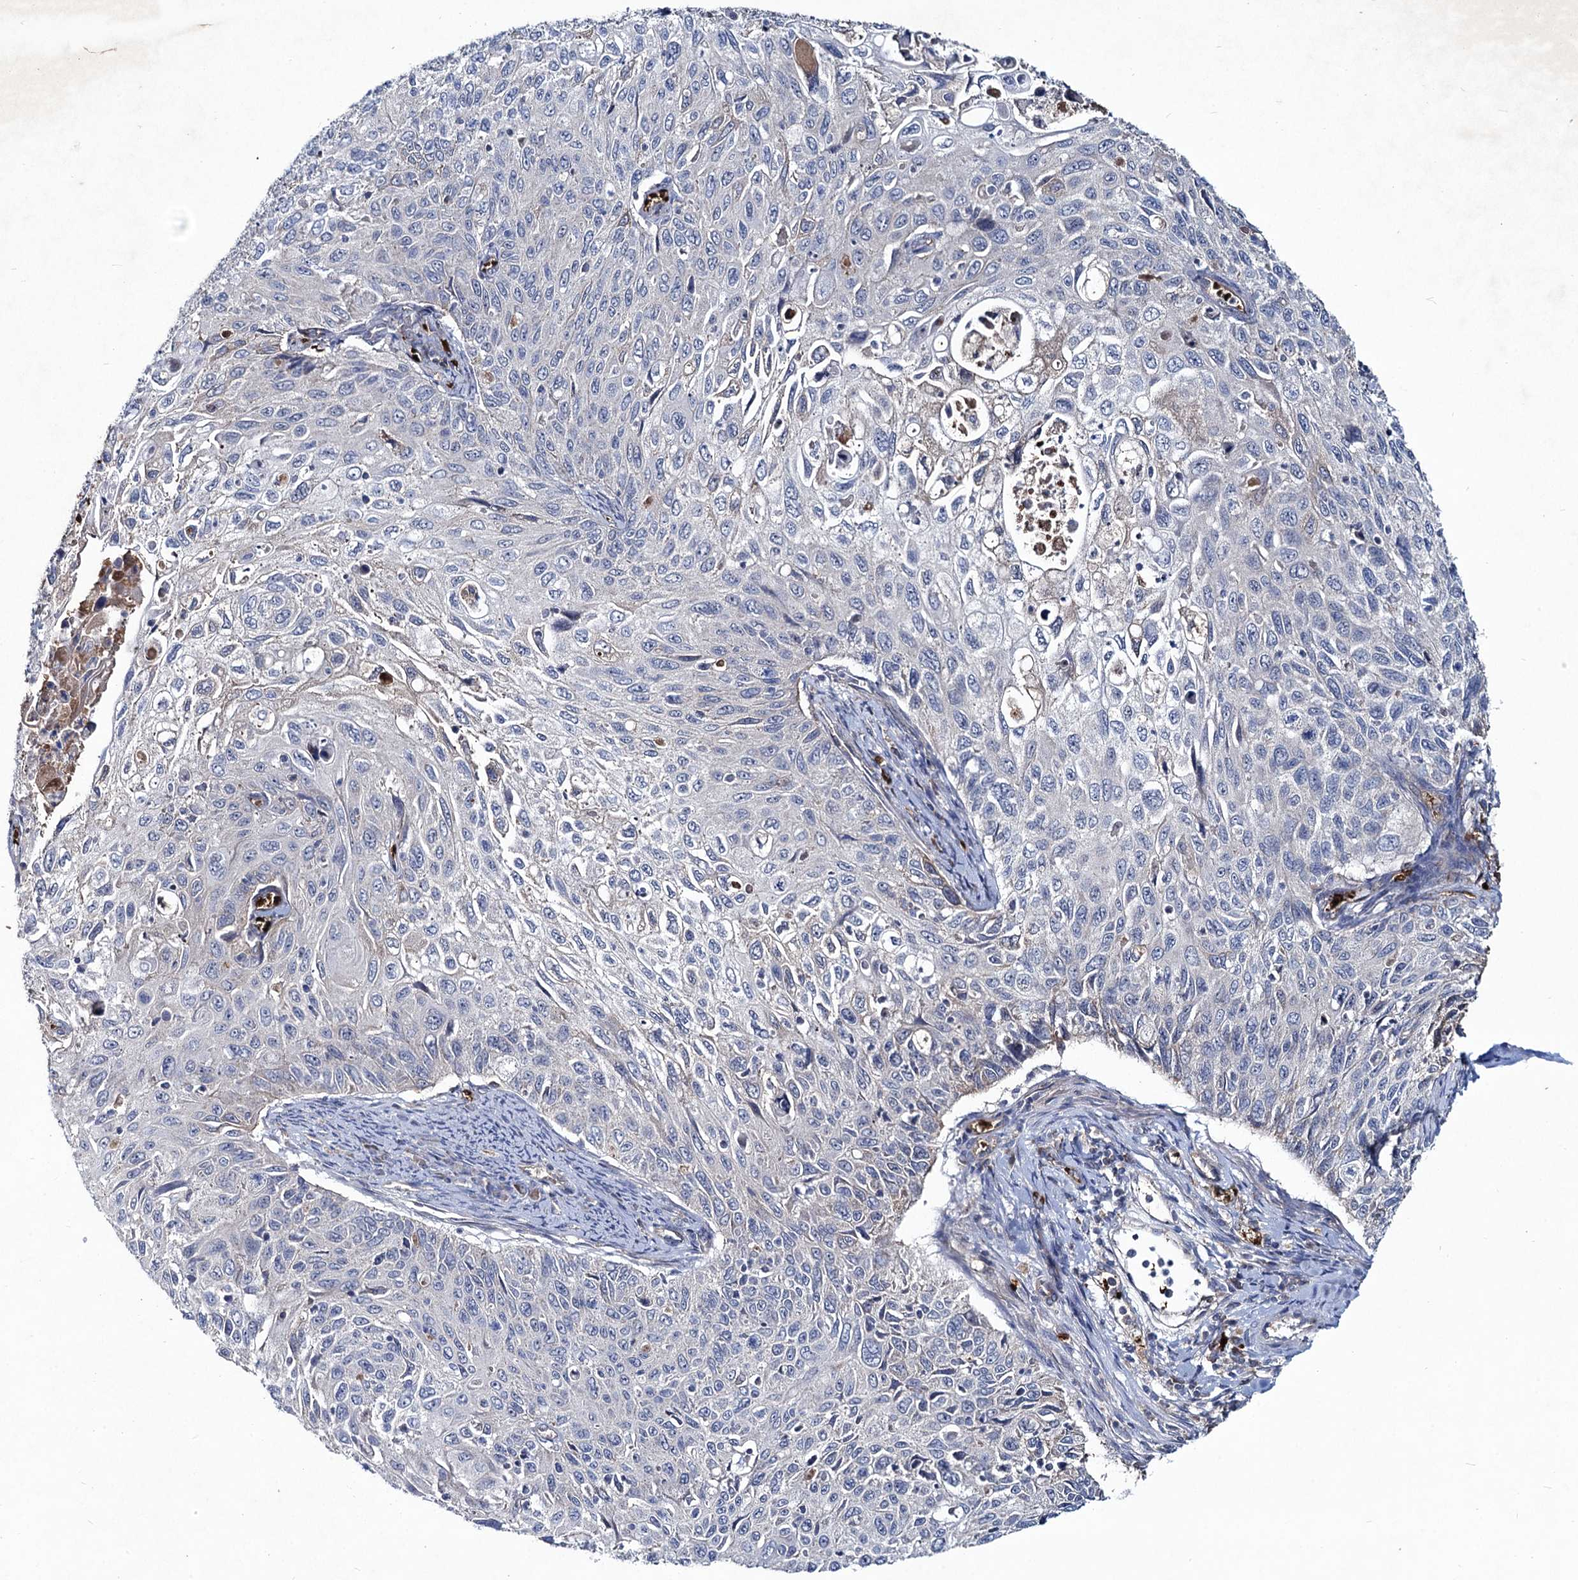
{"staining": {"intensity": "negative", "quantity": "none", "location": "none"}, "tissue": "cervical cancer", "cell_type": "Tumor cells", "image_type": "cancer", "snomed": [{"axis": "morphology", "description": "Squamous cell carcinoma, NOS"}, {"axis": "topography", "description": "Cervix"}], "caption": "This is a photomicrograph of immunohistochemistry (IHC) staining of cervical cancer, which shows no expression in tumor cells.", "gene": "RNF6", "patient": {"sex": "female", "age": 70}}